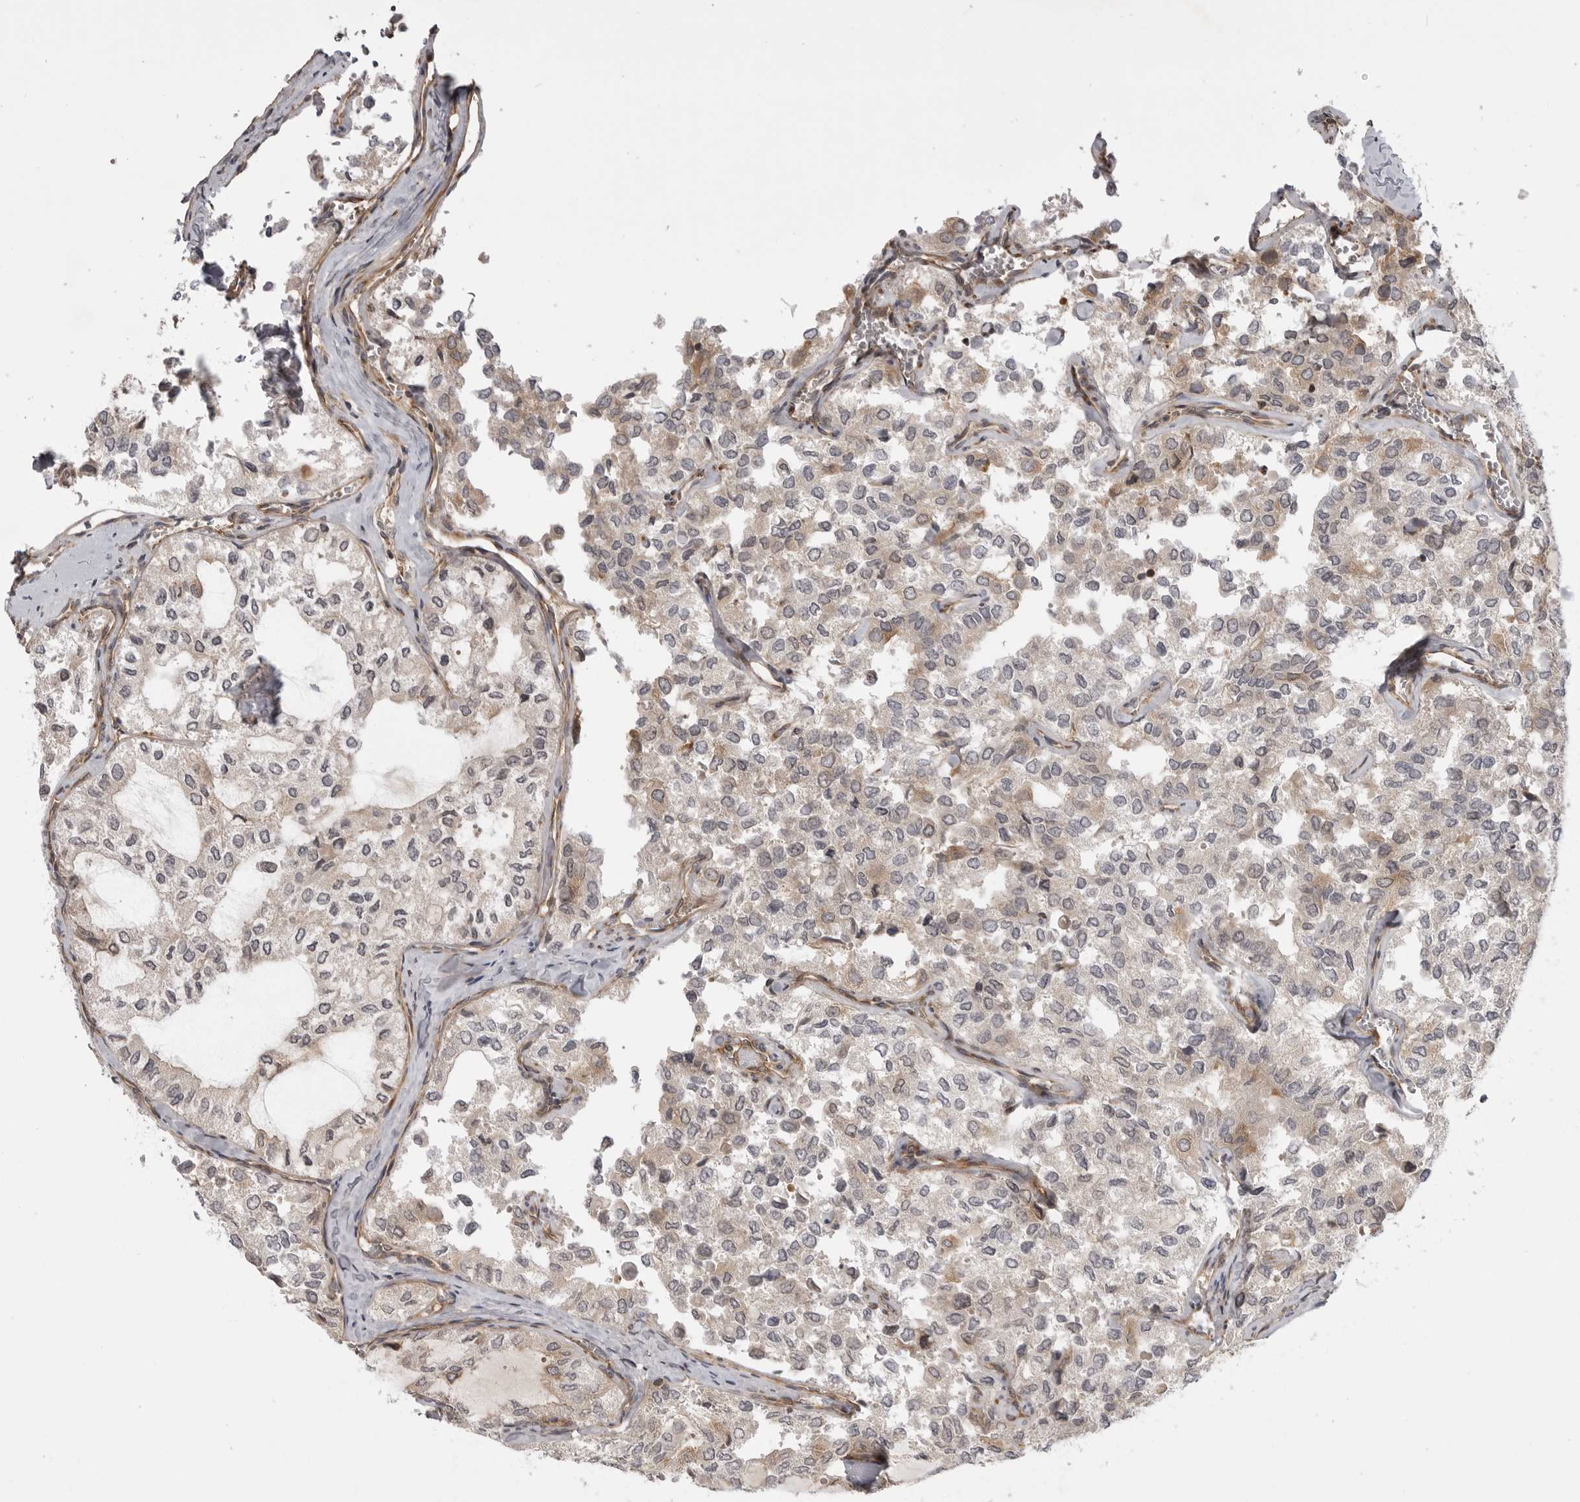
{"staining": {"intensity": "weak", "quantity": "25%-75%", "location": "cytoplasmic/membranous"}, "tissue": "thyroid cancer", "cell_type": "Tumor cells", "image_type": "cancer", "snomed": [{"axis": "morphology", "description": "Follicular adenoma carcinoma, NOS"}, {"axis": "topography", "description": "Thyroid gland"}], "caption": "IHC staining of thyroid cancer (follicular adenoma carcinoma), which shows low levels of weak cytoplasmic/membranous expression in about 25%-75% of tumor cells indicating weak cytoplasmic/membranous protein expression. The staining was performed using DAB (3,3'-diaminobenzidine) (brown) for protein detection and nuclei were counterstained in hematoxylin (blue).", "gene": "LRRC45", "patient": {"sex": "male", "age": 75}}